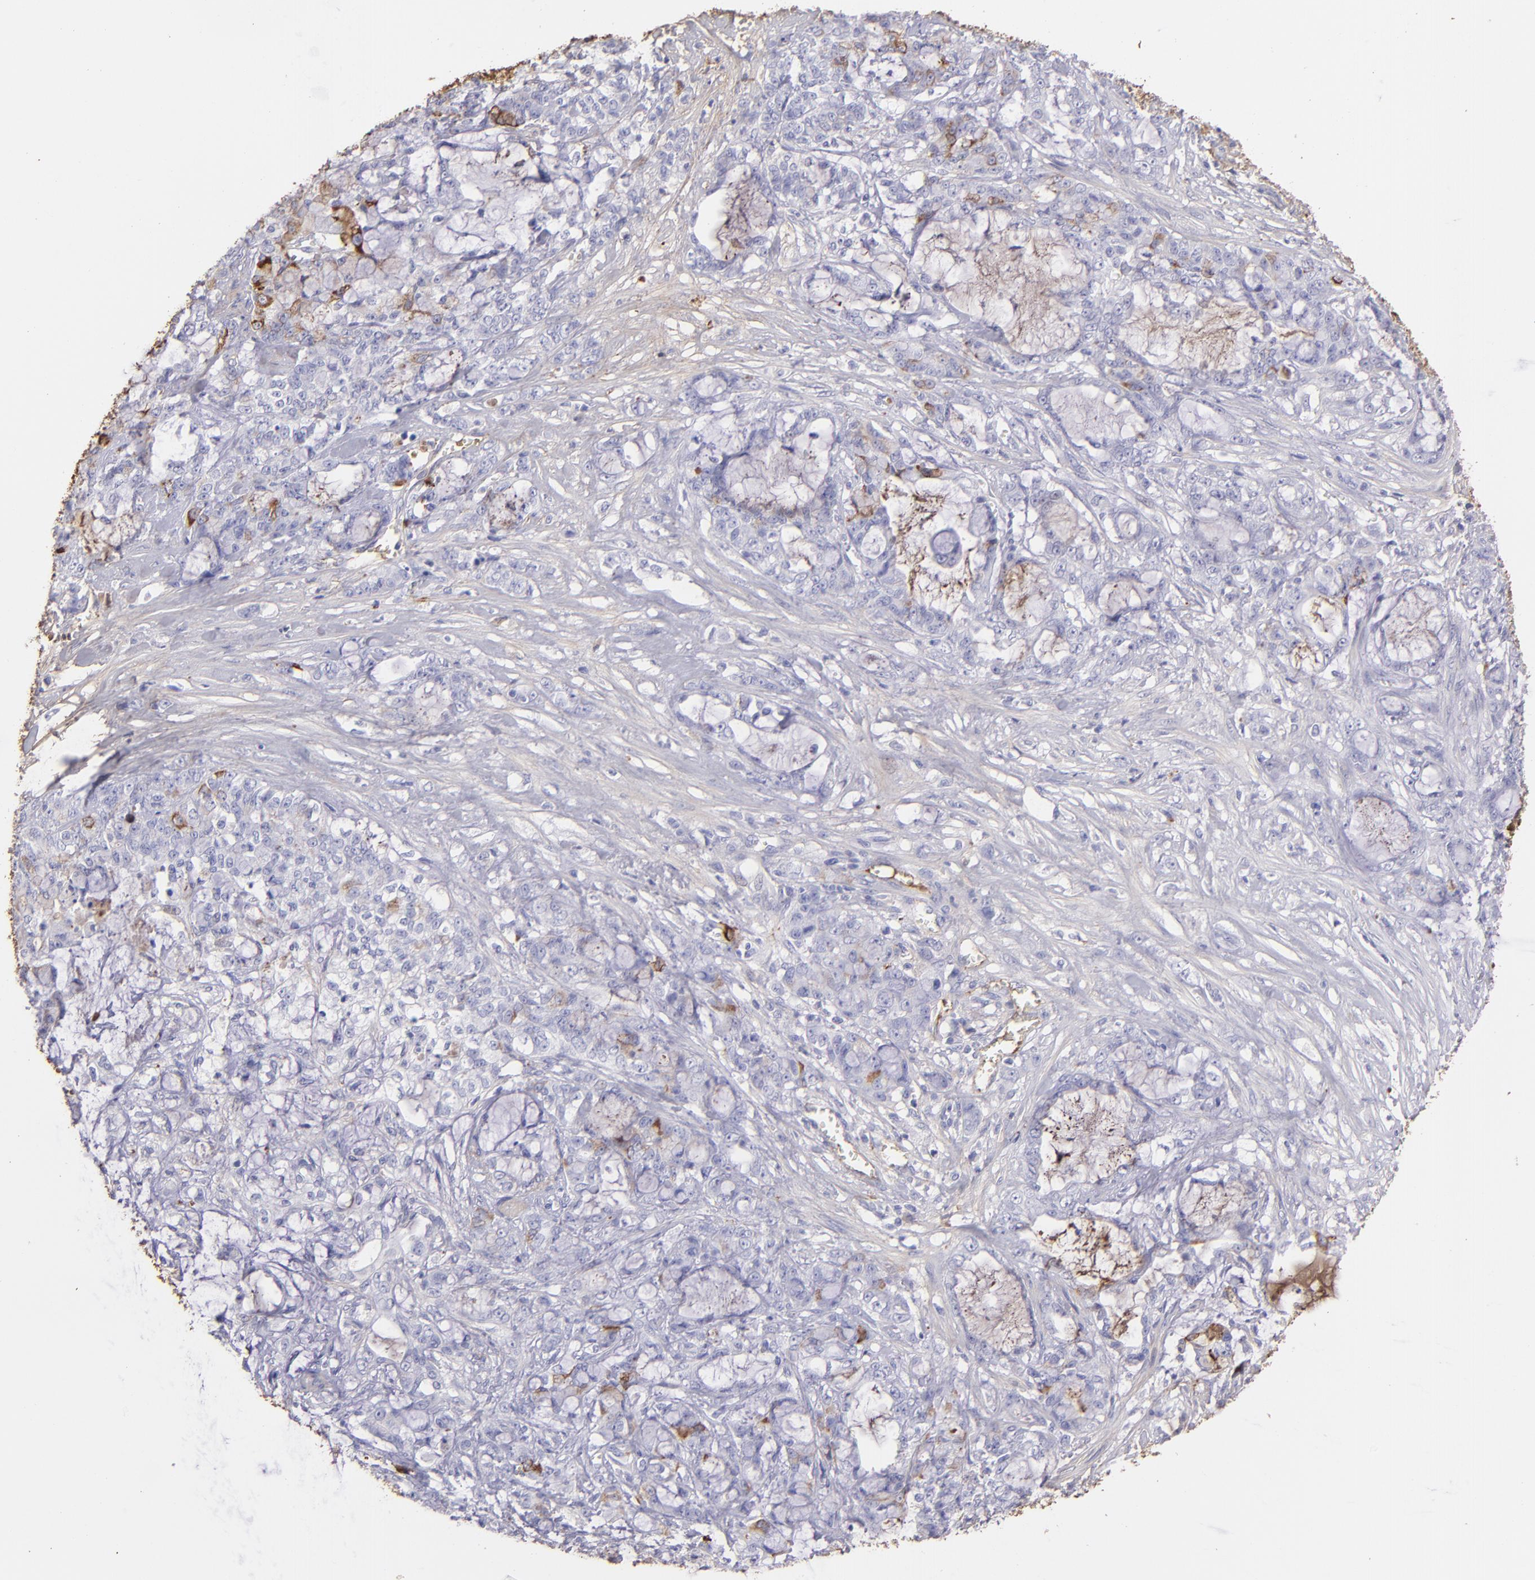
{"staining": {"intensity": "moderate", "quantity": "<25%", "location": "cytoplasmic/membranous"}, "tissue": "pancreatic cancer", "cell_type": "Tumor cells", "image_type": "cancer", "snomed": [{"axis": "morphology", "description": "Adenocarcinoma, NOS"}, {"axis": "topography", "description": "Pancreas"}], "caption": "Protein staining exhibits moderate cytoplasmic/membranous staining in approximately <25% of tumor cells in adenocarcinoma (pancreatic).", "gene": "FGB", "patient": {"sex": "female", "age": 73}}